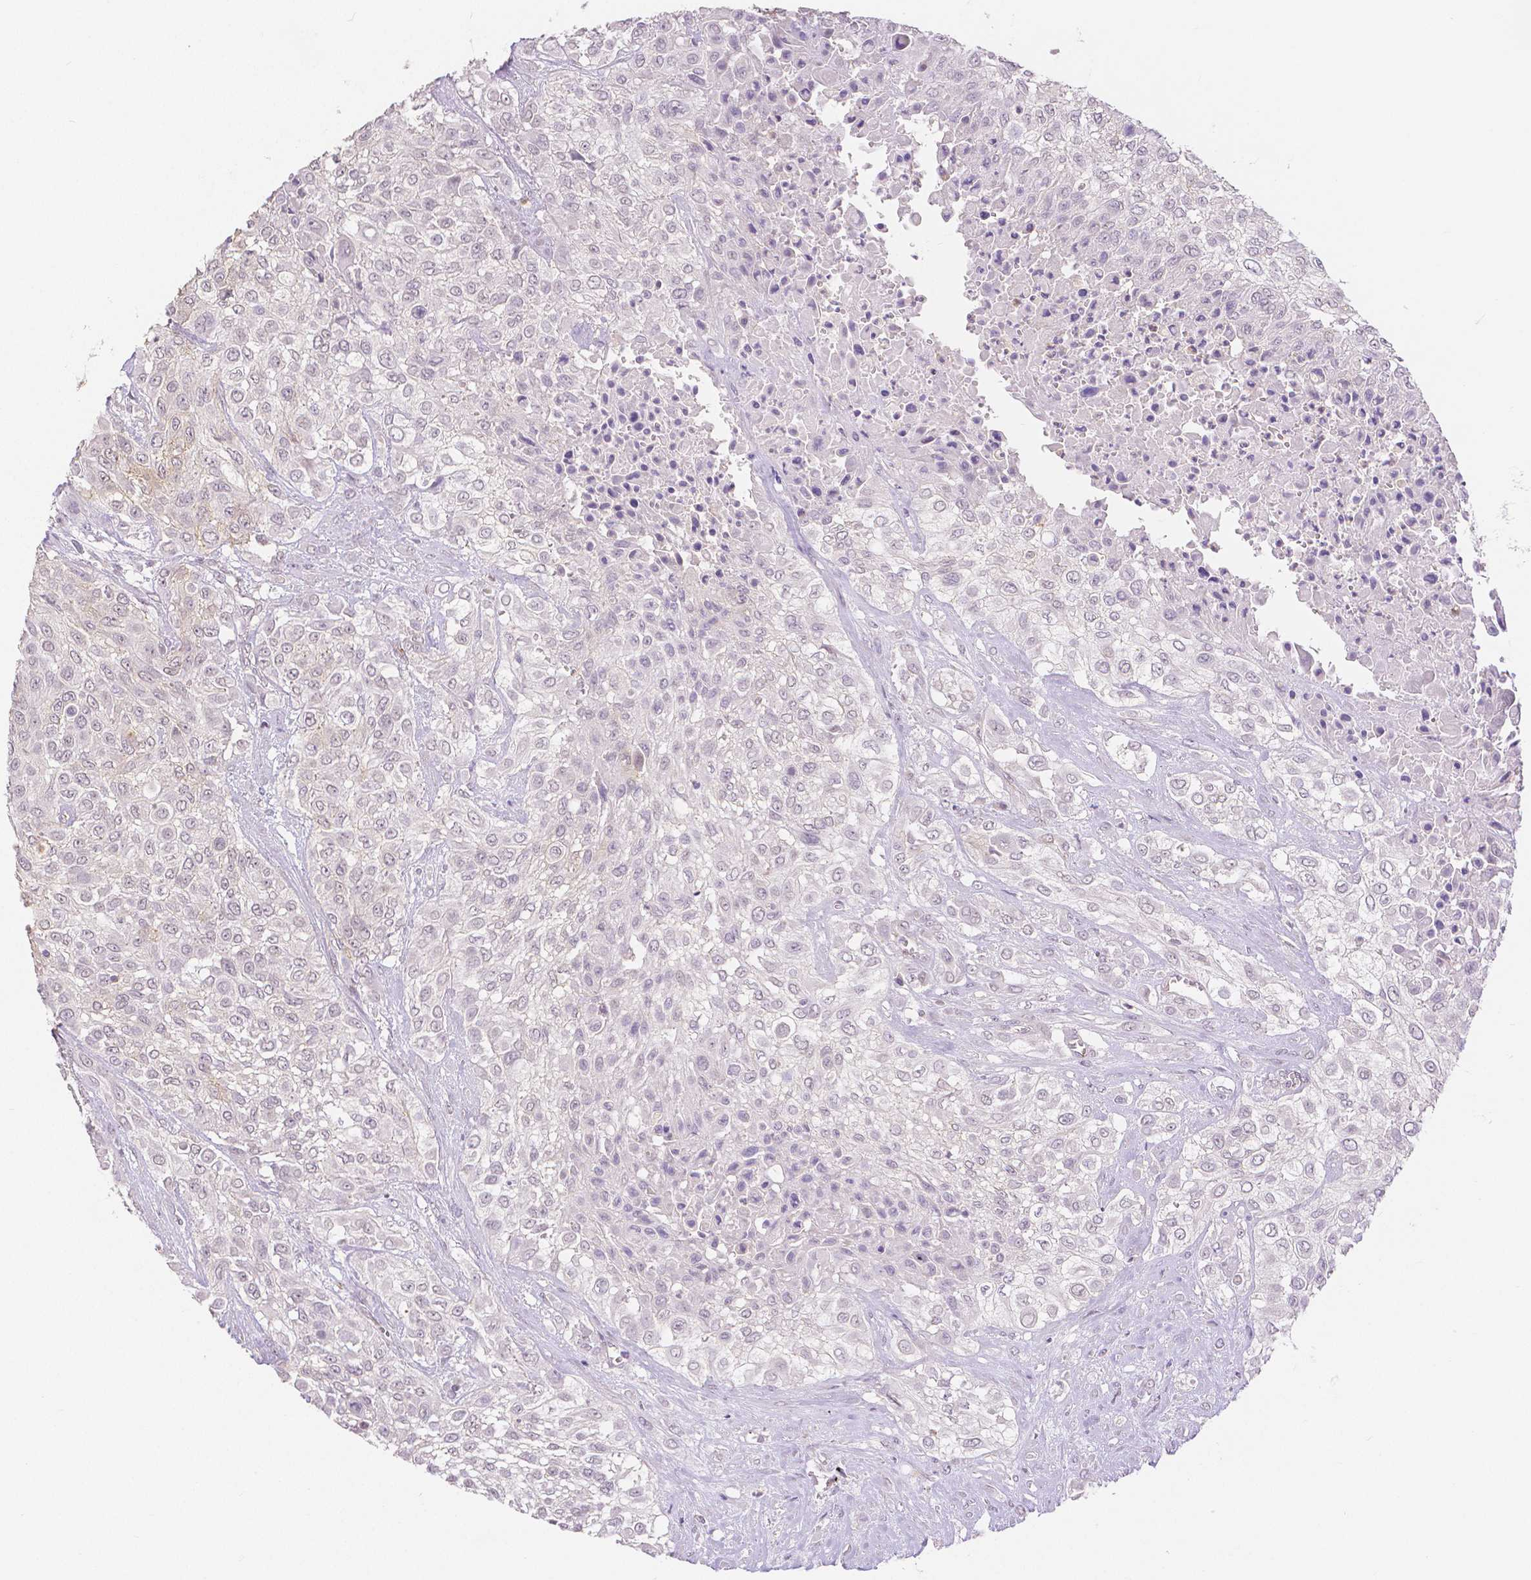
{"staining": {"intensity": "negative", "quantity": "none", "location": "none"}, "tissue": "urothelial cancer", "cell_type": "Tumor cells", "image_type": "cancer", "snomed": [{"axis": "morphology", "description": "Urothelial carcinoma, High grade"}, {"axis": "topography", "description": "Urinary bladder"}], "caption": "Image shows no significant protein expression in tumor cells of urothelial cancer.", "gene": "OCLN", "patient": {"sex": "male", "age": 57}}